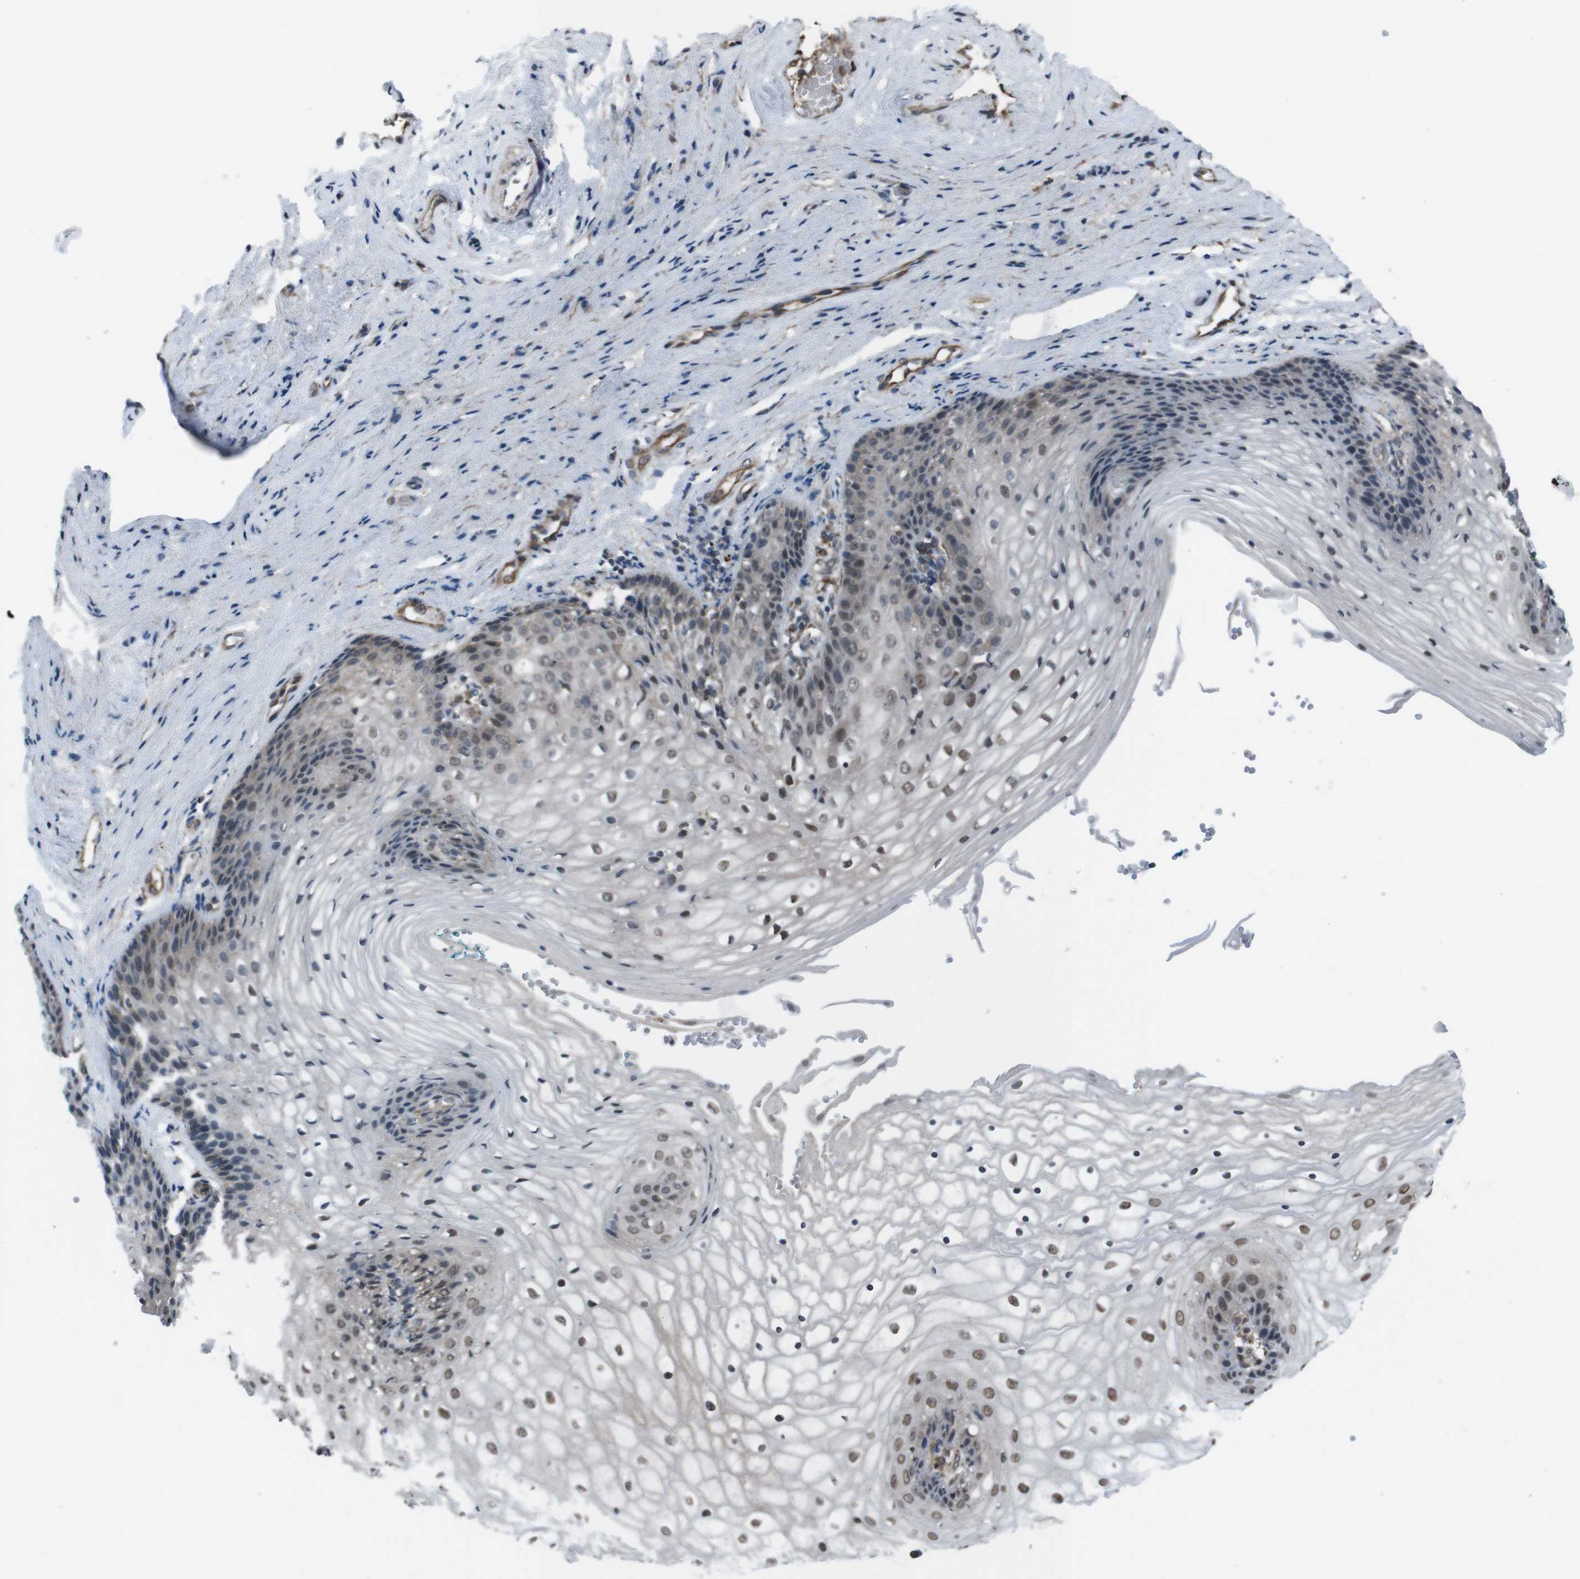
{"staining": {"intensity": "moderate", "quantity": ">75%", "location": "nuclear"}, "tissue": "vagina", "cell_type": "Squamous epithelial cells", "image_type": "normal", "snomed": [{"axis": "morphology", "description": "Normal tissue, NOS"}, {"axis": "topography", "description": "Vagina"}], "caption": "A brown stain labels moderate nuclear positivity of a protein in squamous epithelial cells of benign vagina. (Brightfield microscopy of DAB IHC at high magnification).", "gene": "SS18L1", "patient": {"sex": "female", "age": 34}}